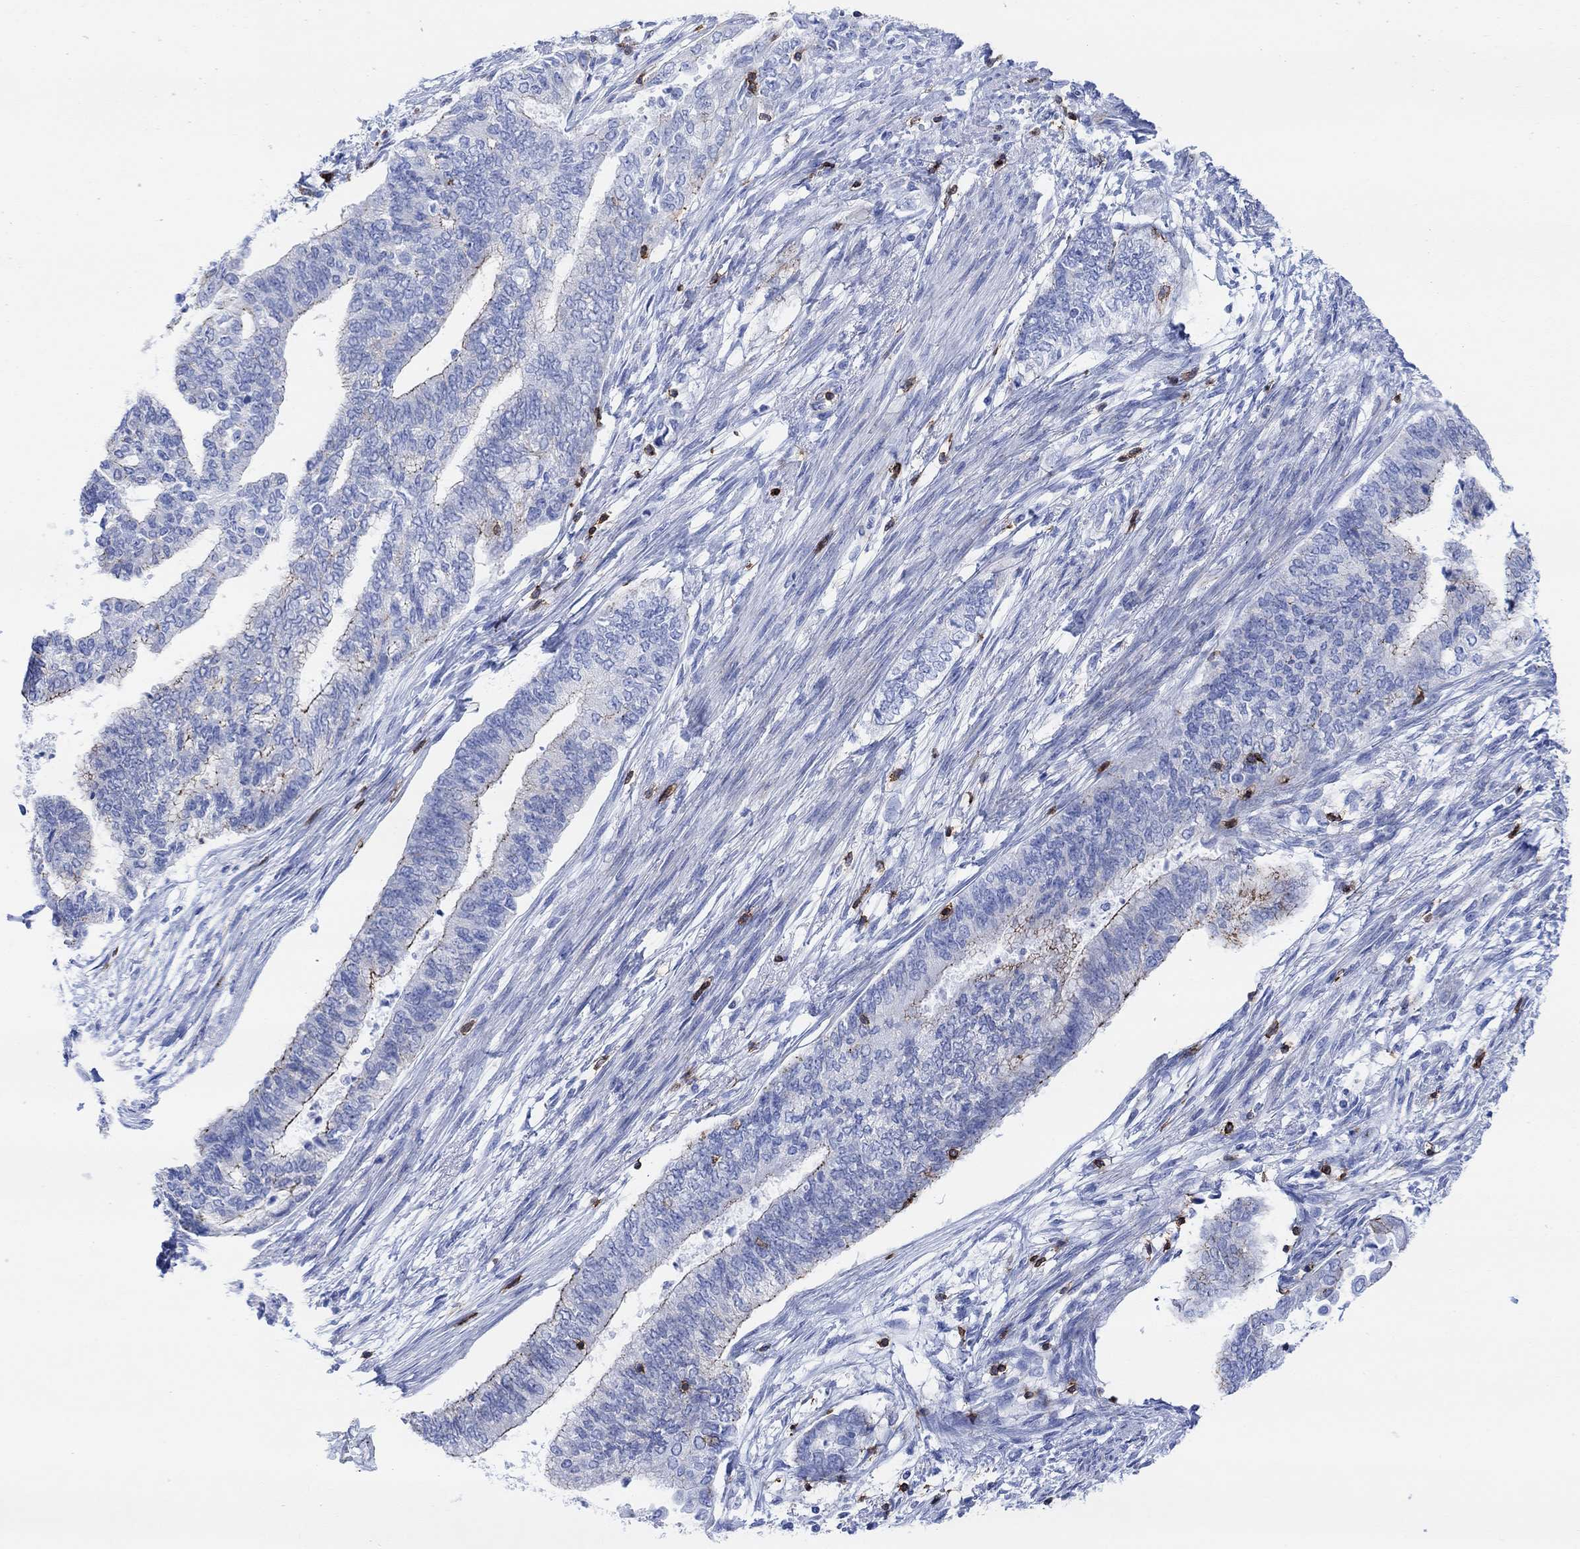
{"staining": {"intensity": "strong", "quantity": "<25%", "location": "cytoplasmic/membranous"}, "tissue": "endometrial cancer", "cell_type": "Tumor cells", "image_type": "cancer", "snomed": [{"axis": "morphology", "description": "Adenocarcinoma, NOS"}, {"axis": "topography", "description": "Endometrium"}], "caption": "Approximately <25% of tumor cells in human endometrial cancer (adenocarcinoma) exhibit strong cytoplasmic/membranous protein positivity as visualized by brown immunohistochemical staining.", "gene": "GPR65", "patient": {"sex": "female", "age": 65}}